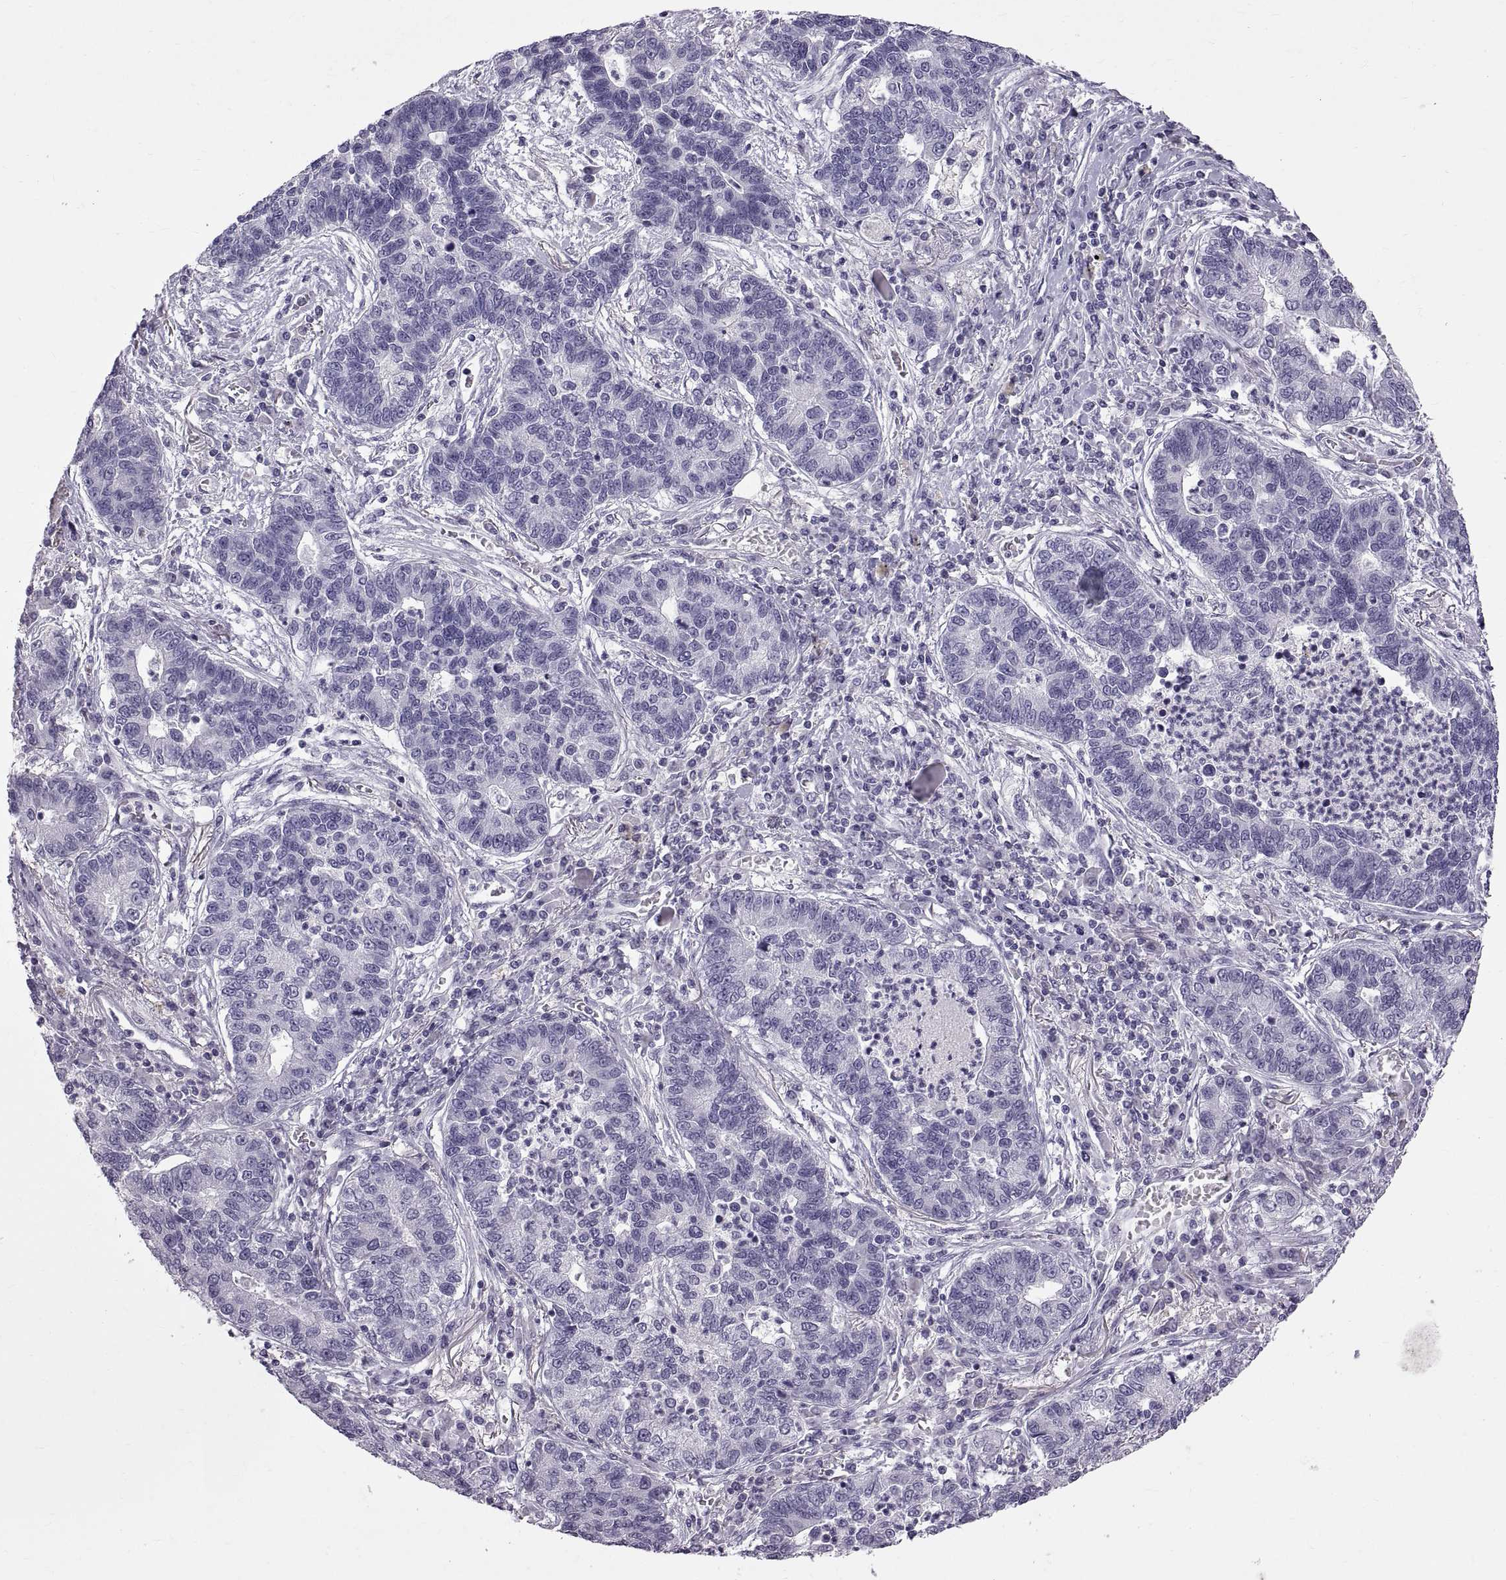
{"staining": {"intensity": "negative", "quantity": "none", "location": "none"}, "tissue": "lung cancer", "cell_type": "Tumor cells", "image_type": "cancer", "snomed": [{"axis": "morphology", "description": "Adenocarcinoma, NOS"}, {"axis": "topography", "description": "Lung"}], "caption": "This is an immunohistochemistry (IHC) micrograph of human adenocarcinoma (lung). There is no staining in tumor cells.", "gene": "WFDC8", "patient": {"sex": "female", "age": 57}}